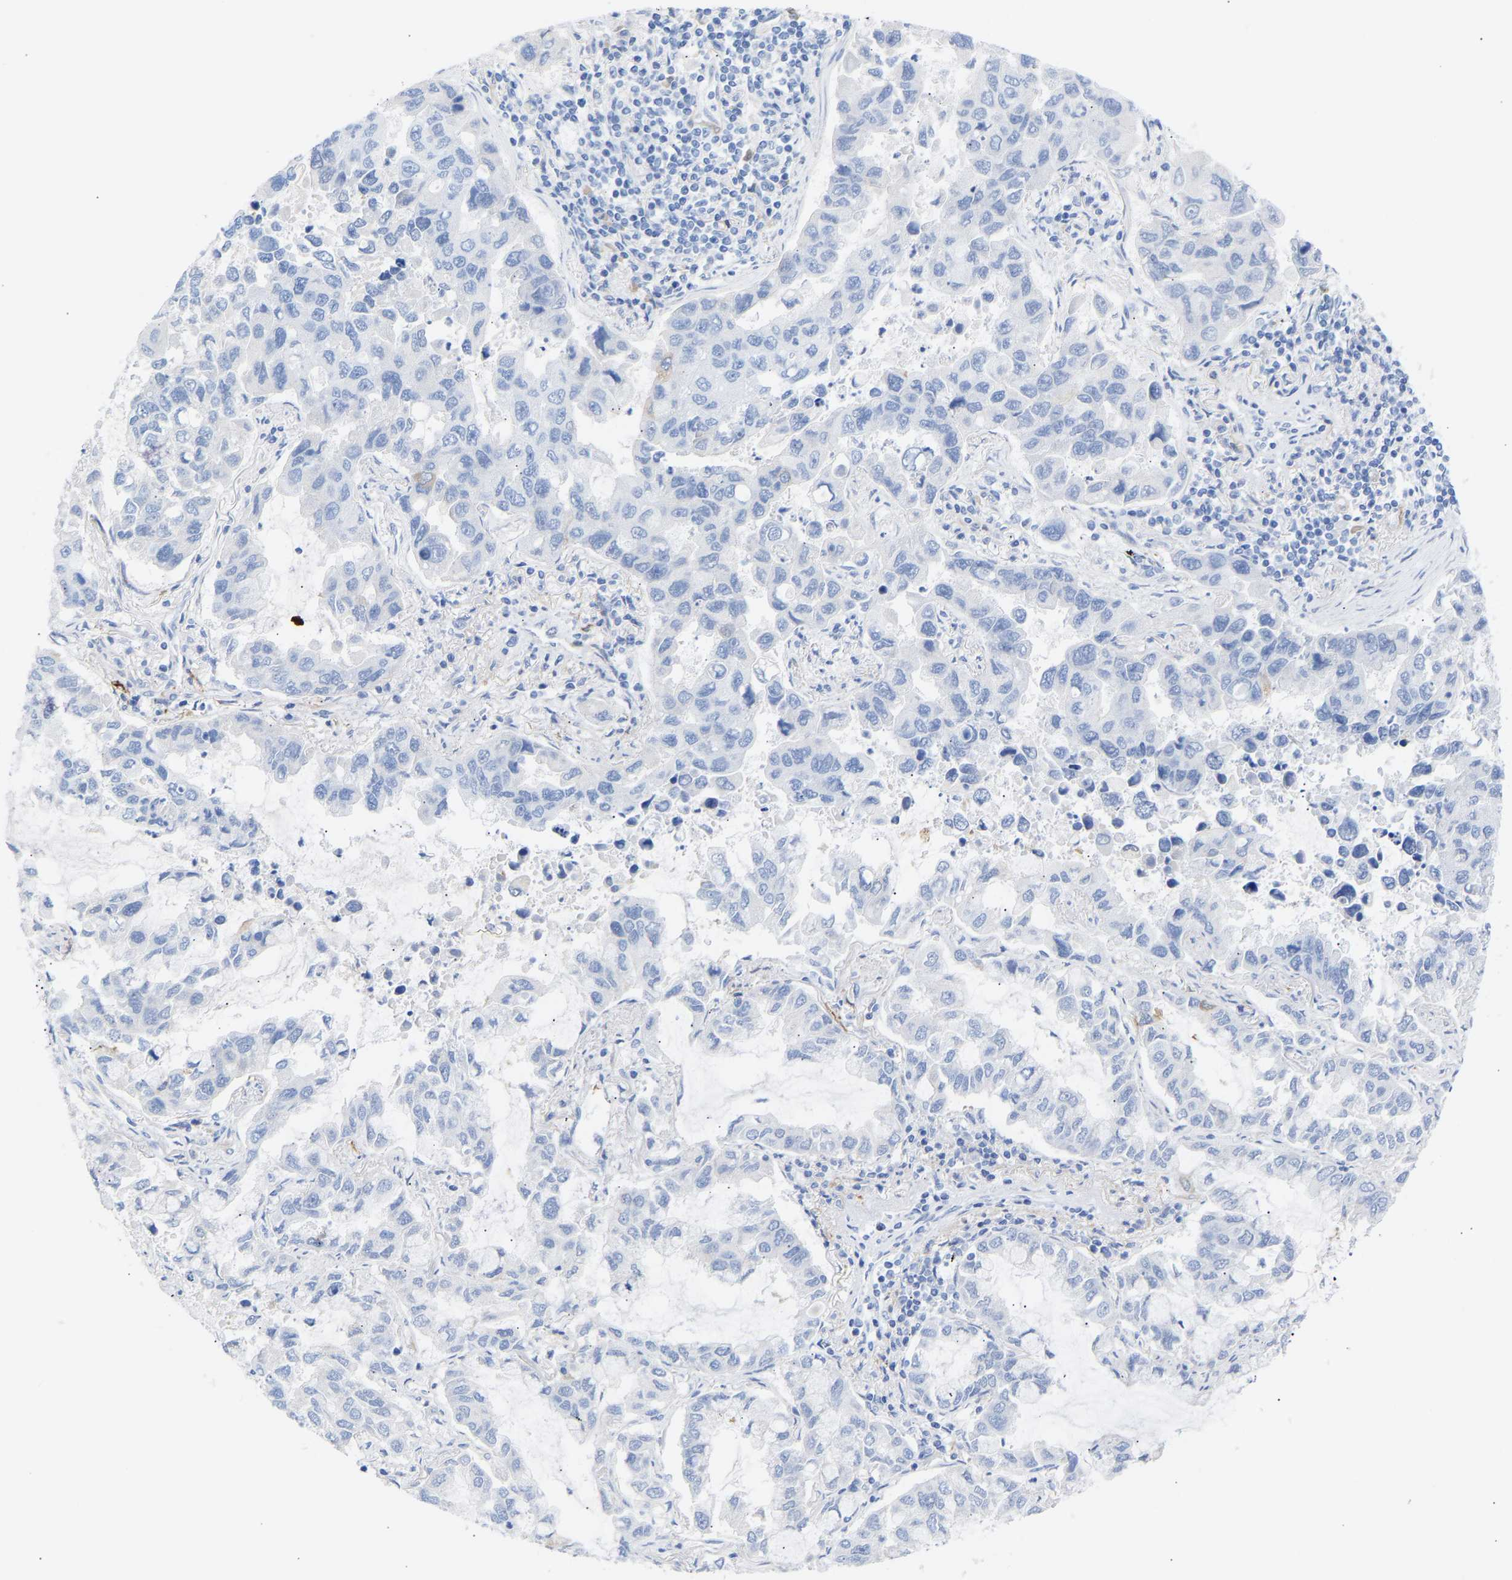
{"staining": {"intensity": "negative", "quantity": "none", "location": "none"}, "tissue": "lung cancer", "cell_type": "Tumor cells", "image_type": "cancer", "snomed": [{"axis": "morphology", "description": "Adenocarcinoma, NOS"}, {"axis": "topography", "description": "Lung"}], "caption": "High magnification brightfield microscopy of lung cancer stained with DAB (brown) and counterstained with hematoxylin (blue): tumor cells show no significant positivity.", "gene": "AMPH", "patient": {"sex": "male", "age": 64}}